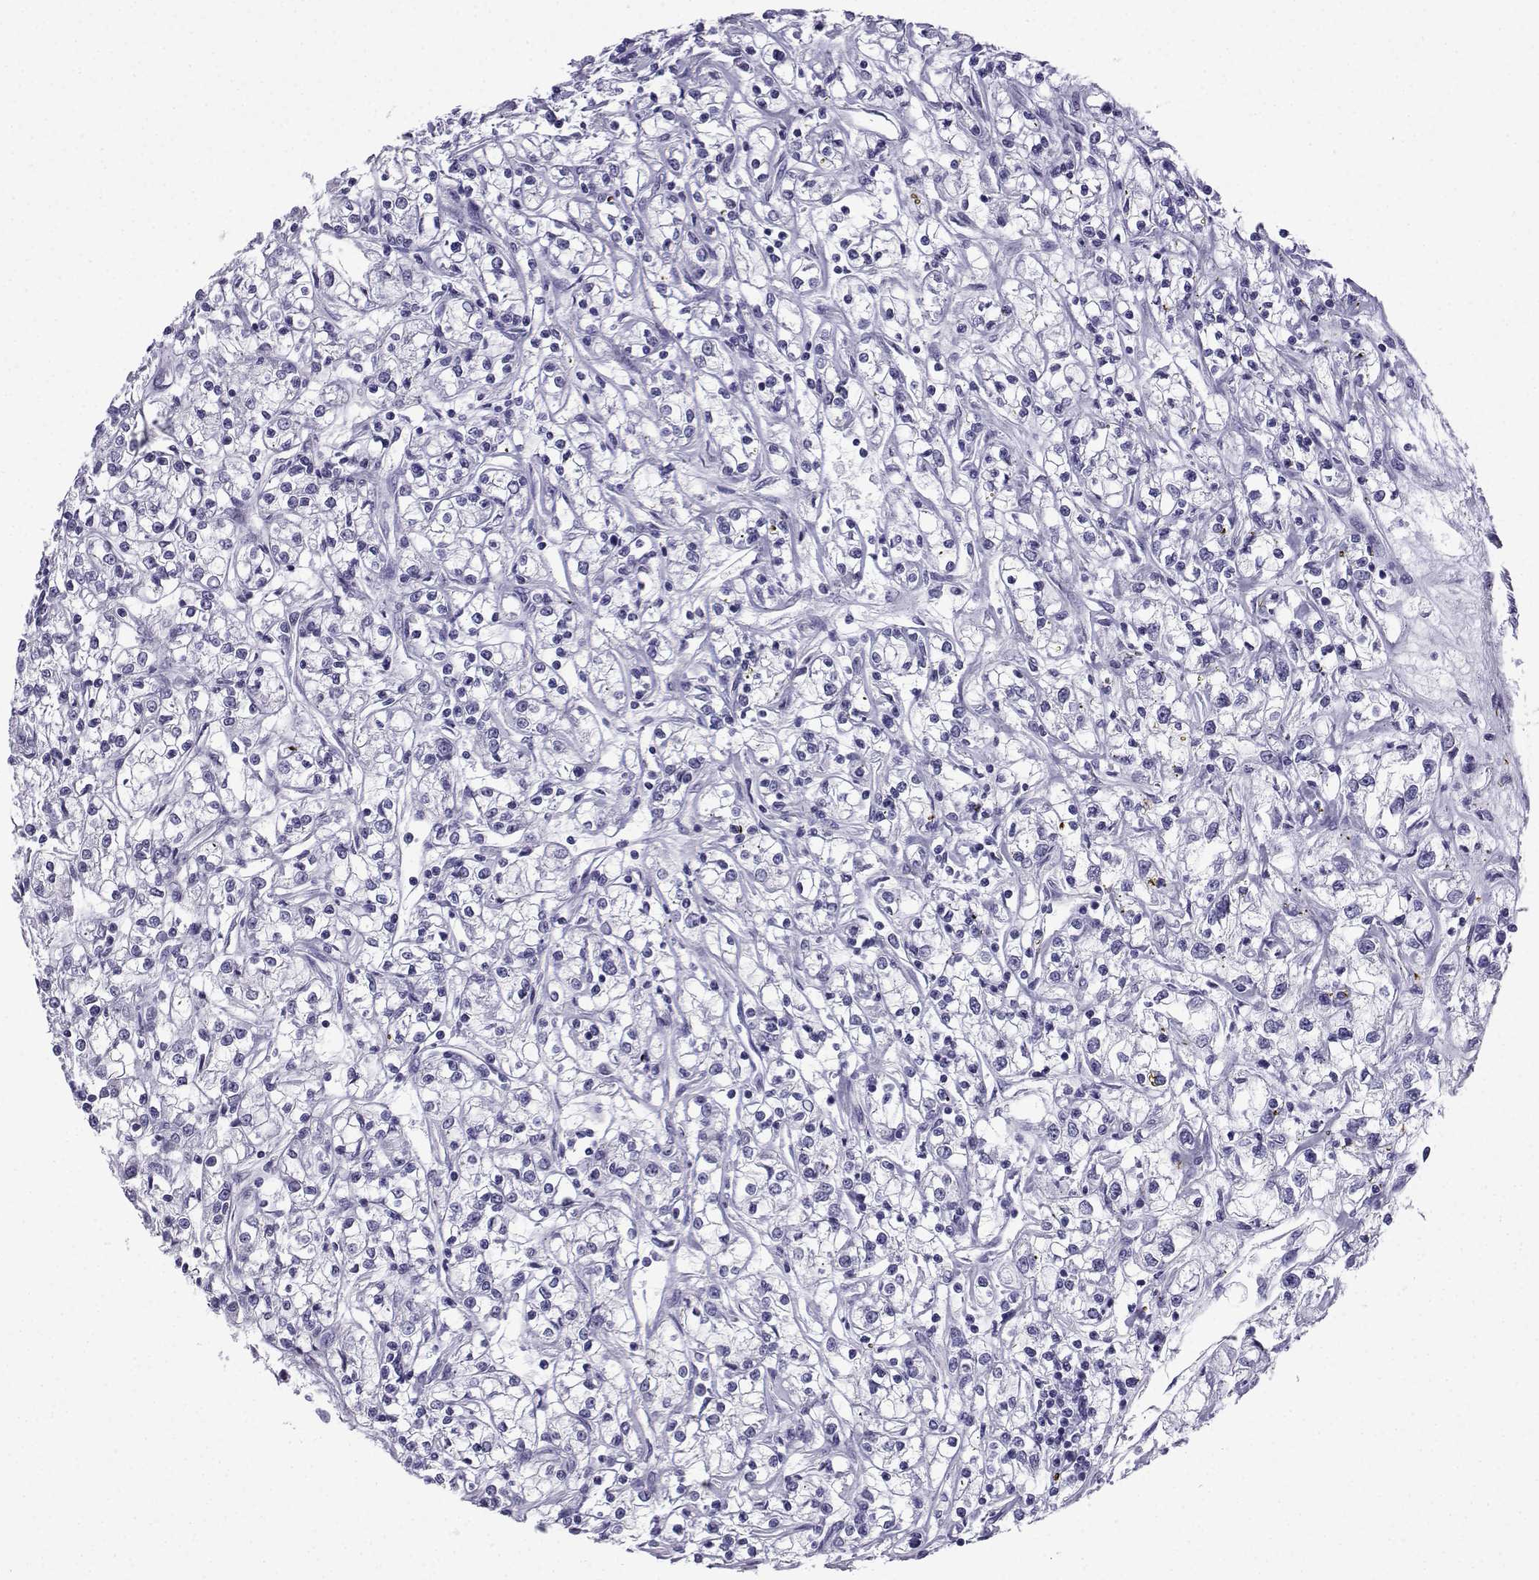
{"staining": {"intensity": "negative", "quantity": "none", "location": "none"}, "tissue": "renal cancer", "cell_type": "Tumor cells", "image_type": "cancer", "snomed": [{"axis": "morphology", "description": "Adenocarcinoma, NOS"}, {"axis": "topography", "description": "Kidney"}], "caption": "Immunohistochemistry photomicrograph of neoplastic tissue: human adenocarcinoma (renal) stained with DAB (3,3'-diaminobenzidine) shows no significant protein positivity in tumor cells.", "gene": "ACRBP", "patient": {"sex": "female", "age": 59}}